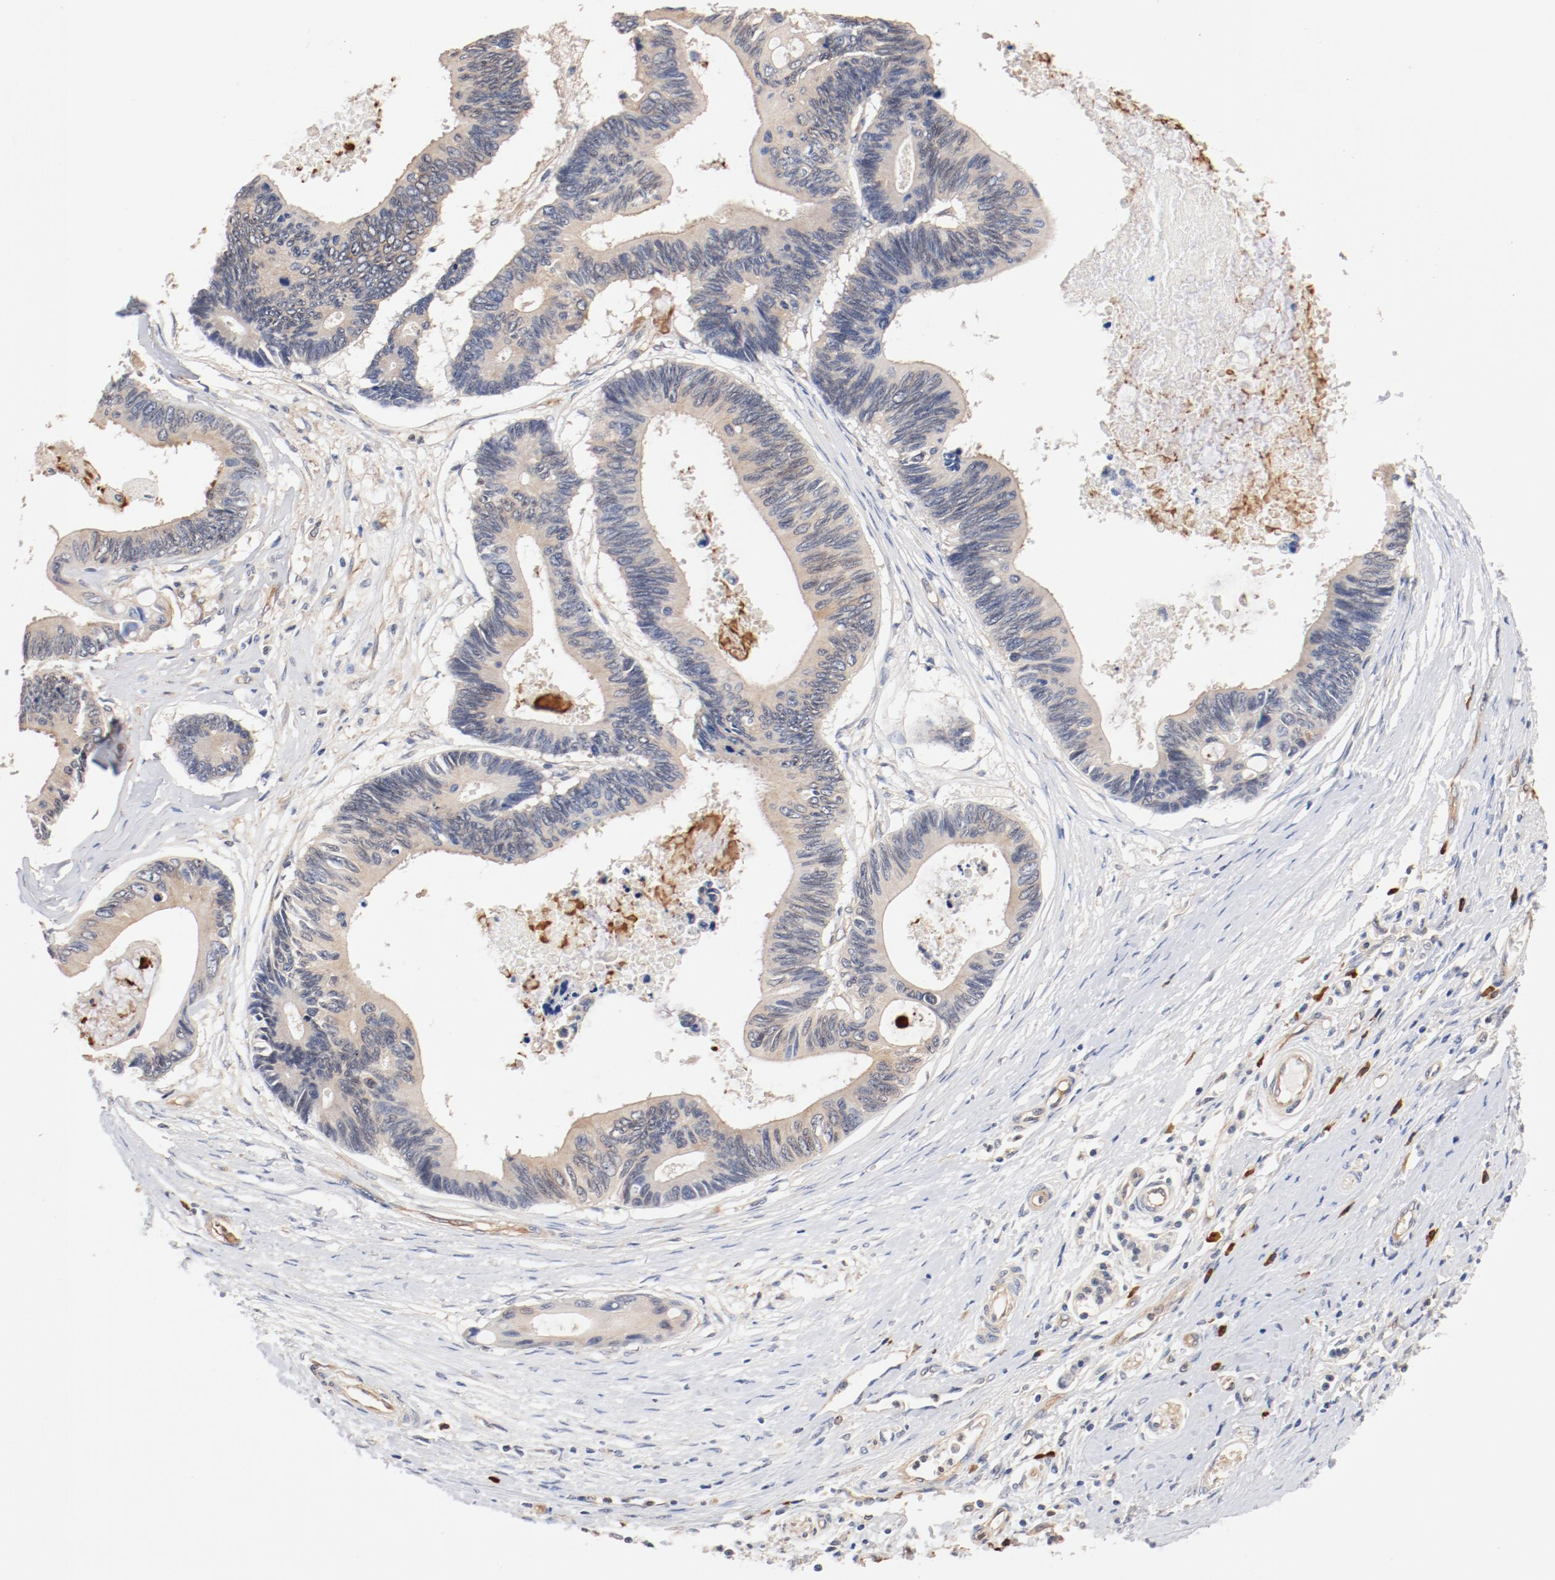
{"staining": {"intensity": "weak", "quantity": ">75%", "location": "cytoplasmic/membranous"}, "tissue": "pancreatic cancer", "cell_type": "Tumor cells", "image_type": "cancer", "snomed": [{"axis": "morphology", "description": "Adenocarcinoma, NOS"}, {"axis": "topography", "description": "Pancreas"}], "caption": "Pancreatic cancer stained for a protein displays weak cytoplasmic/membranous positivity in tumor cells.", "gene": "UBE2J1", "patient": {"sex": "female", "age": 70}}